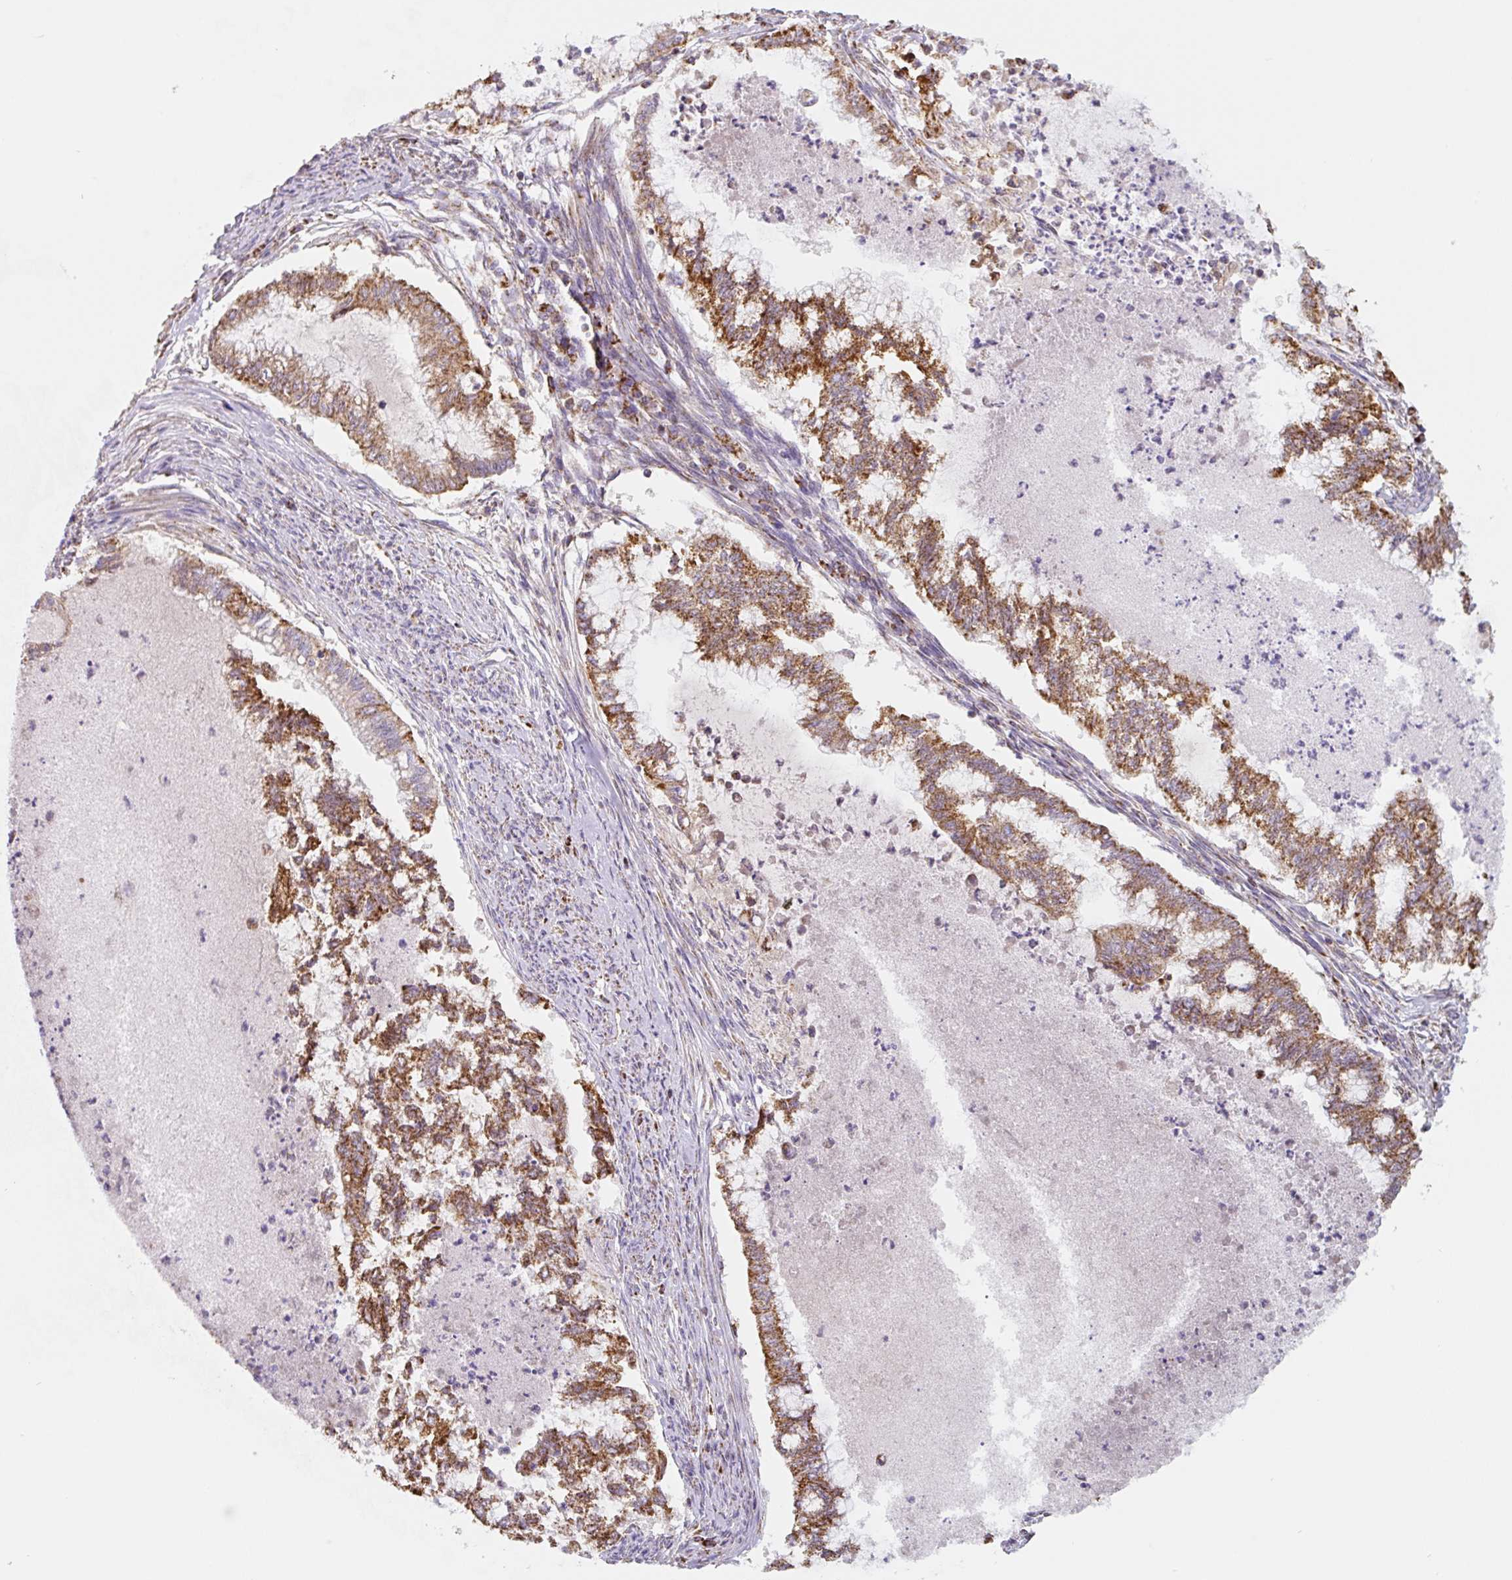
{"staining": {"intensity": "moderate", "quantity": ">75%", "location": "cytoplasmic/membranous"}, "tissue": "endometrial cancer", "cell_type": "Tumor cells", "image_type": "cancer", "snomed": [{"axis": "morphology", "description": "Adenocarcinoma, NOS"}, {"axis": "topography", "description": "Endometrium"}], "caption": "DAB (3,3'-diaminobenzidine) immunohistochemical staining of human endometrial cancer (adenocarcinoma) demonstrates moderate cytoplasmic/membranous protein positivity in approximately >75% of tumor cells. (DAB (3,3'-diaminobenzidine) IHC, brown staining for protein, blue staining for nuclei).", "gene": "MT-CO2", "patient": {"sex": "female", "age": 79}}